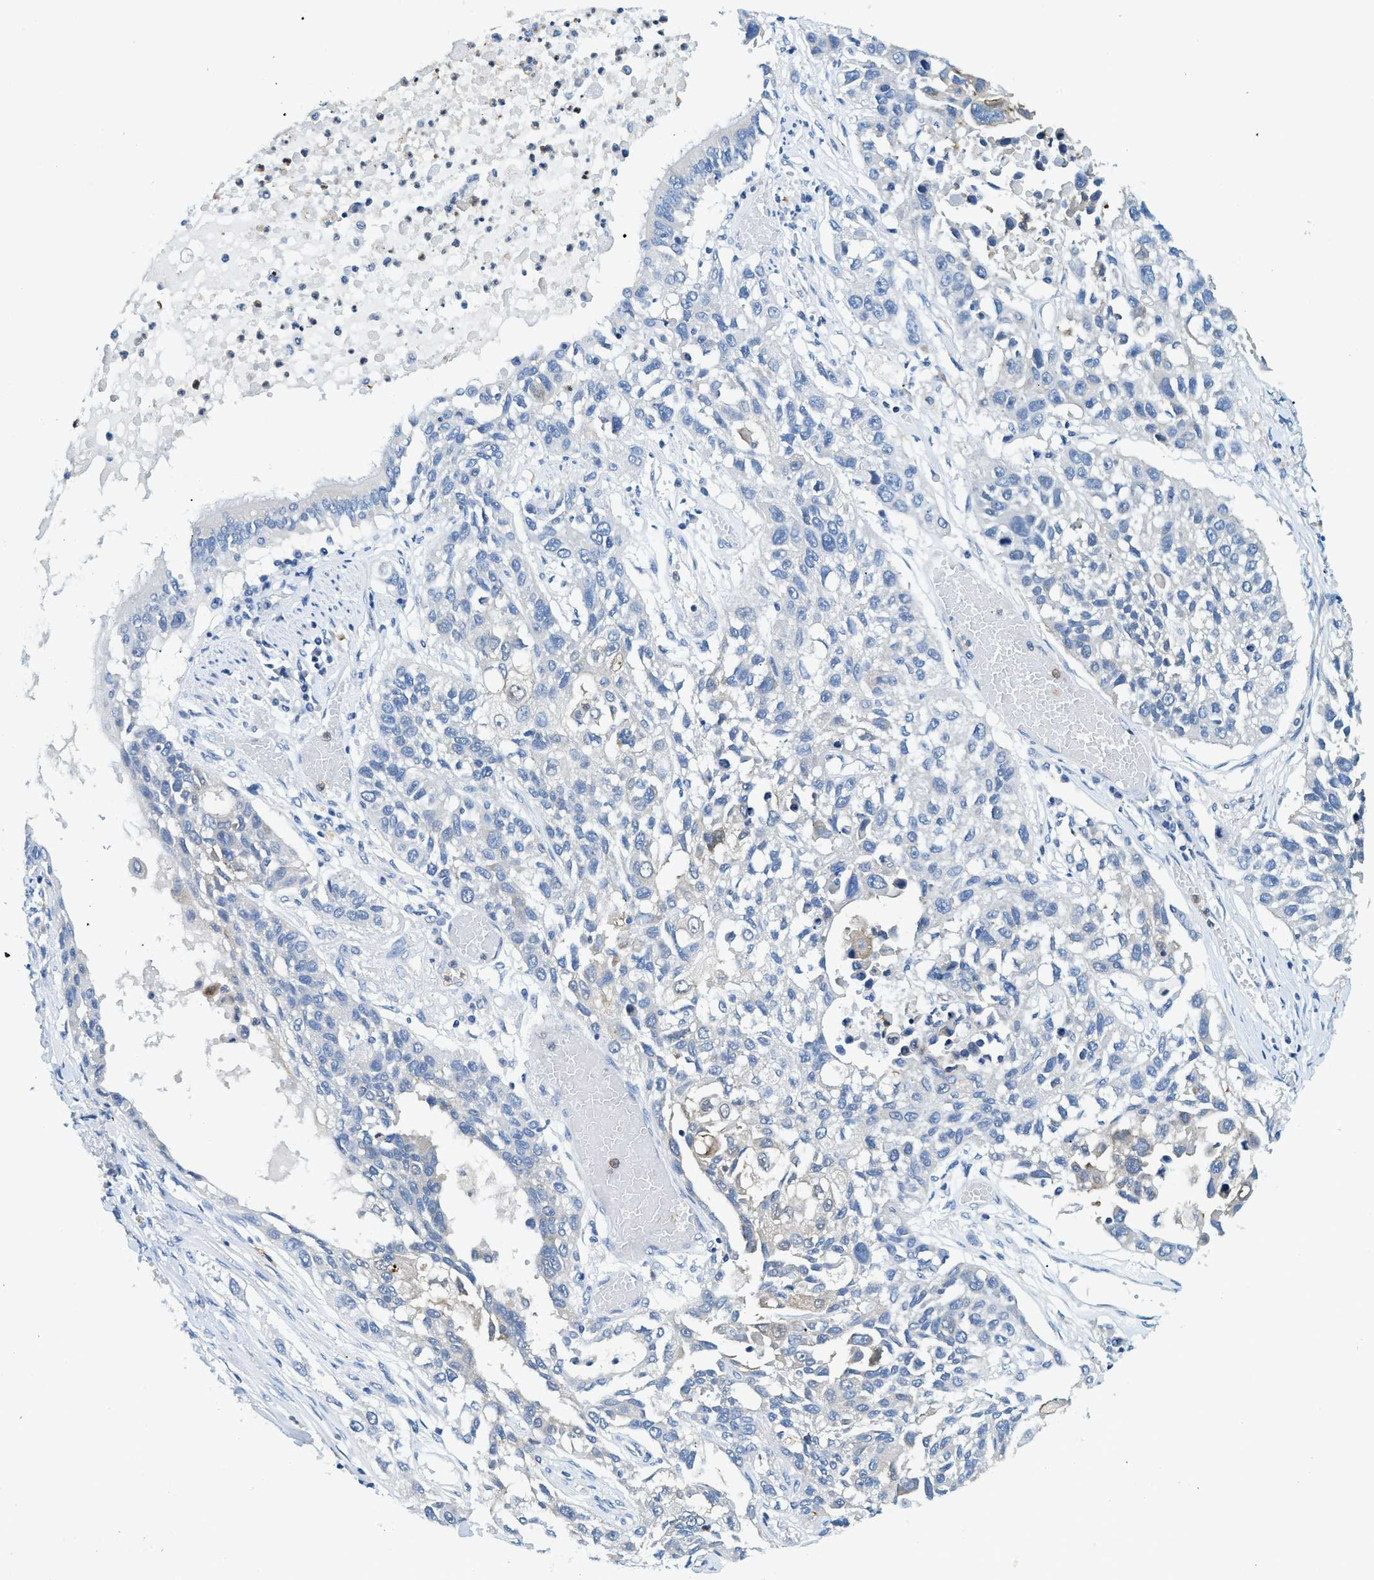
{"staining": {"intensity": "negative", "quantity": "none", "location": "none"}, "tissue": "lung cancer", "cell_type": "Tumor cells", "image_type": "cancer", "snomed": [{"axis": "morphology", "description": "Squamous cell carcinoma, NOS"}, {"axis": "topography", "description": "Lung"}], "caption": "The image shows no staining of tumor cells in squamous cell carcinoma (lung).", "gene": "ZDHHC13", "patient": {"sex": "male", "age": 71}}